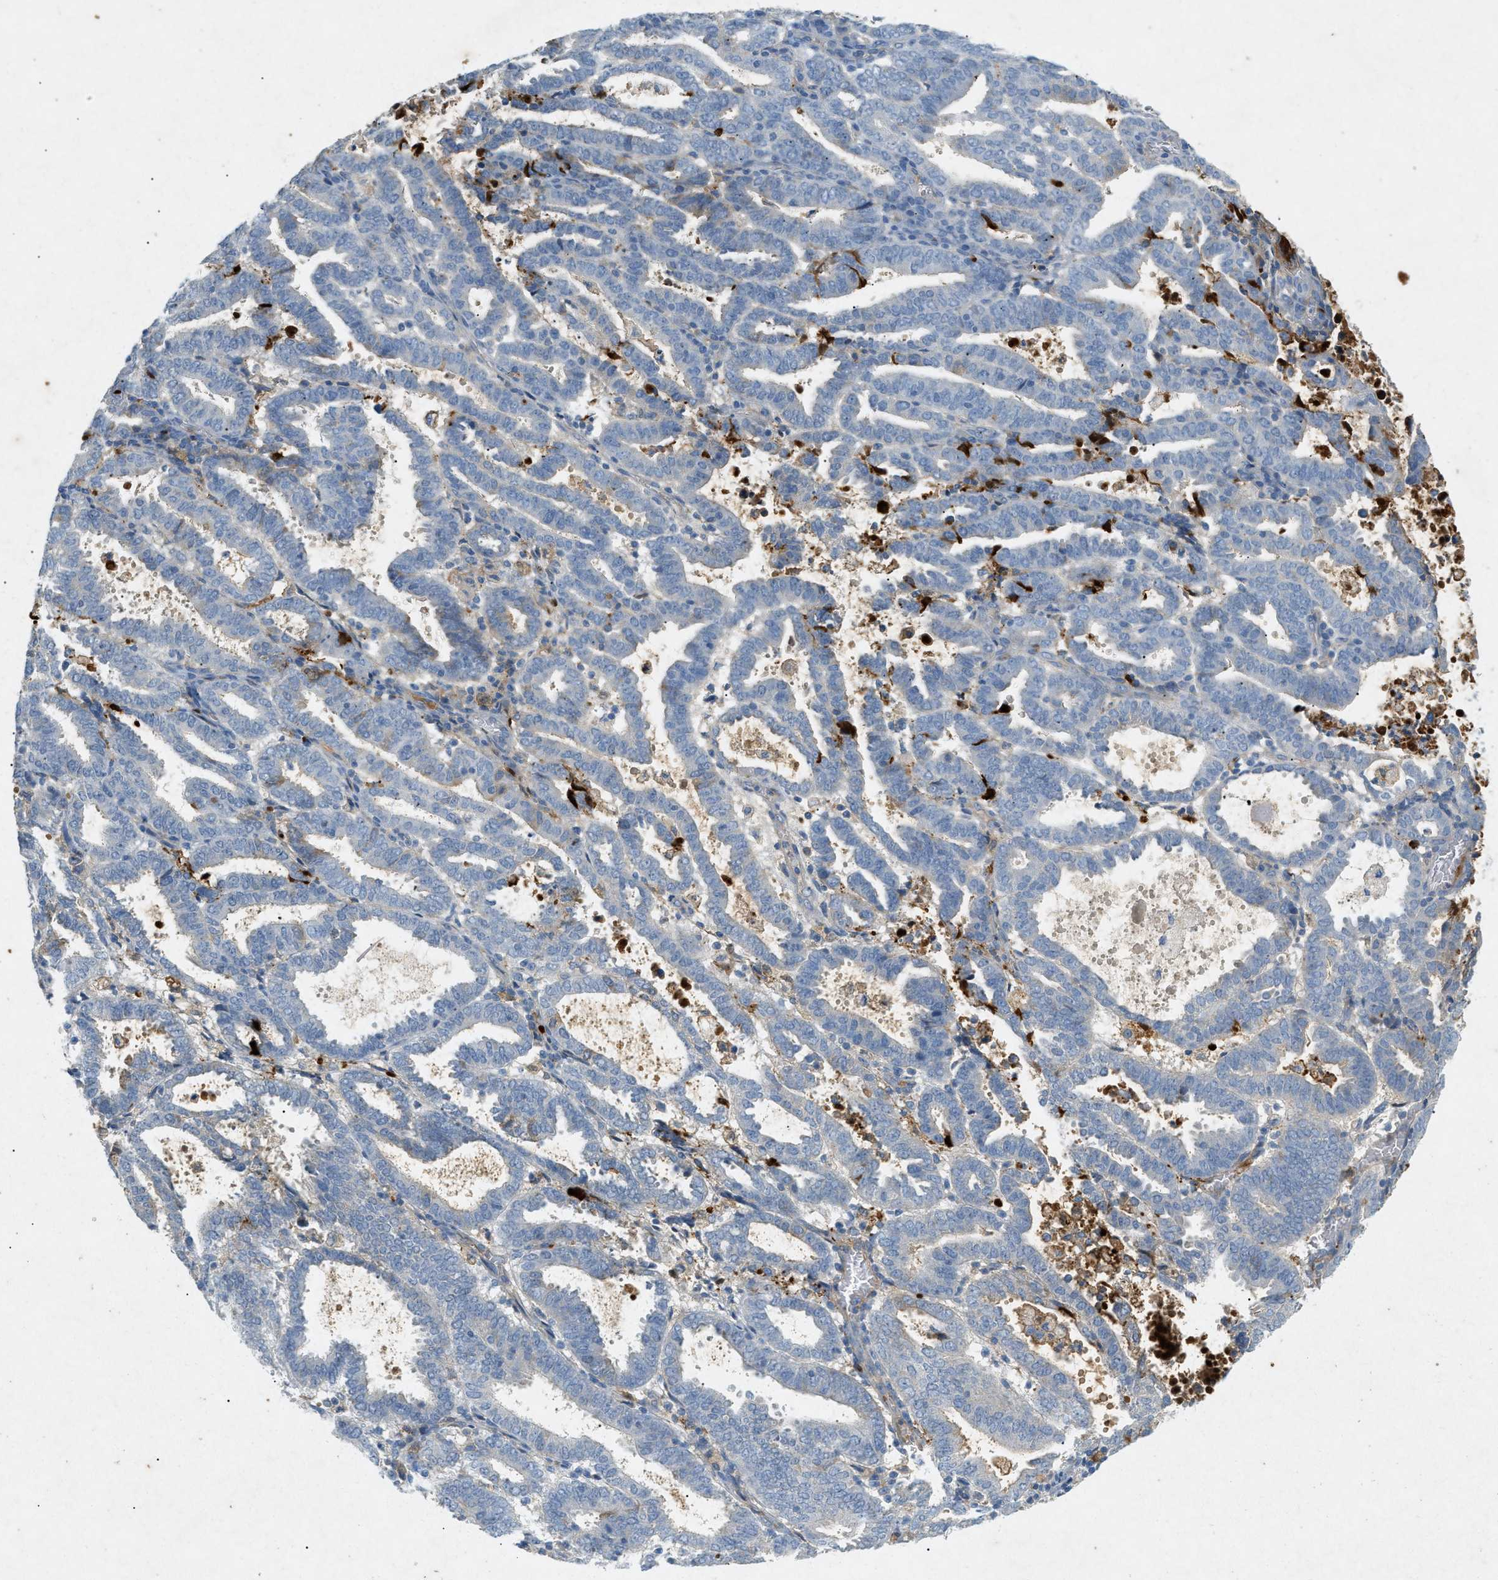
{"staining": {"intensity": "weak", "quantity": "<25%", "location": "cytoplasmic/membranous"}, "tissue": "endometrial cancer", "cell_type": "Tumor cells", "image_type": "cancer", "snomed": [{"axis": "morphology", "description": "Adenocarcinoma, NOS"}, {"axis": "topography", "description": "Uterus"}], "caption": "Immunohistochemistry micrograph of endometrial cancer (adenocarcinoma) stained for a protein (brown), which exhibits no staining in tumor cells. (Stains: DAB IHC with hematoxylin counter stain, Microscopy: brightfield microscopy at high magnification).", "gene": "F2", "patient": {"sex": "female", "age": 83}}